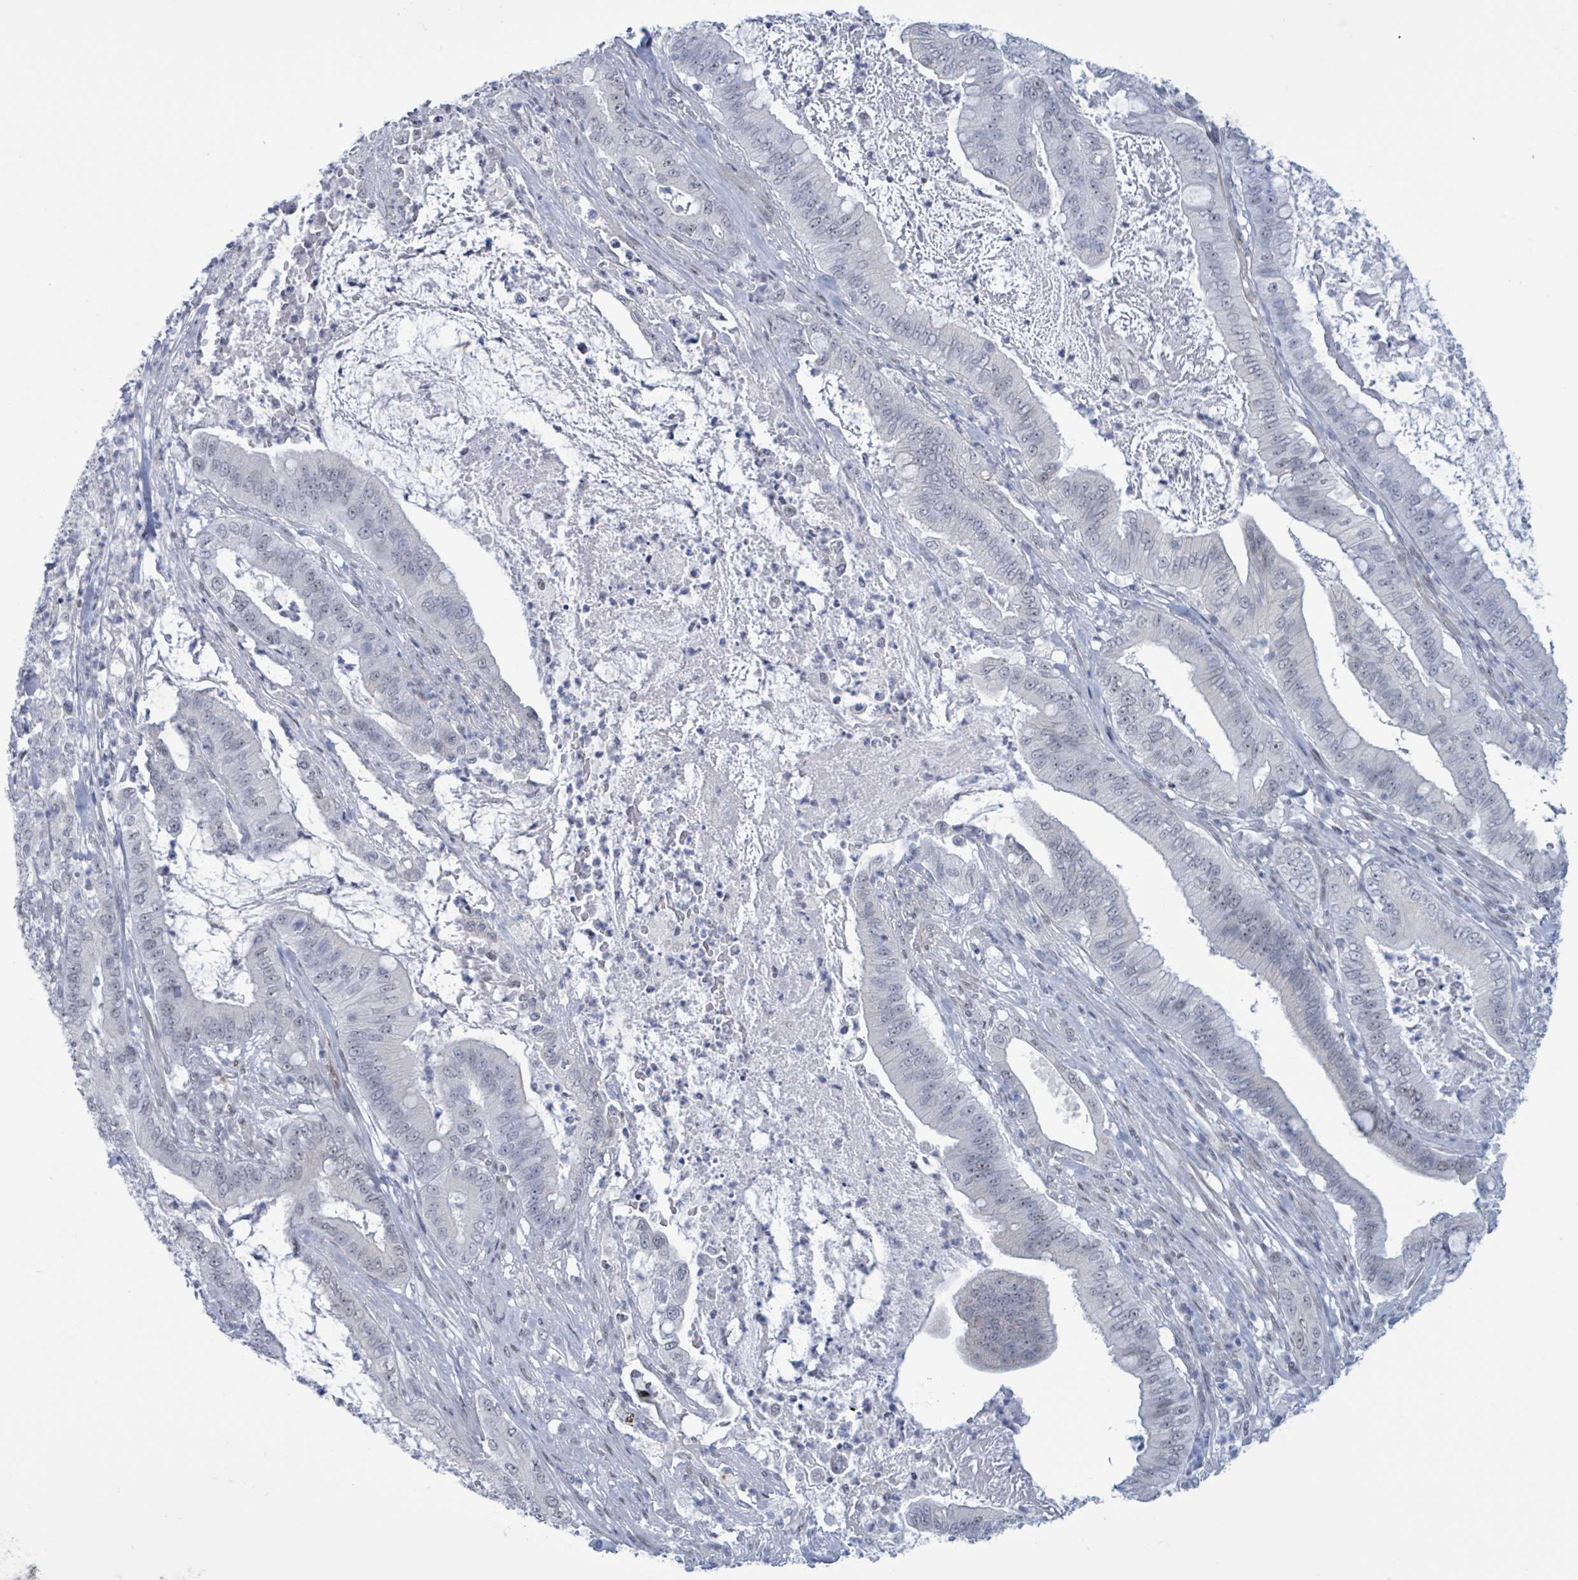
{"staining": {"intensity": "weak", "quantity": "<25%", "location": "nuclear"}, "tissue": "pancreatic cancer", "cell_type": "Tumor cells", "image_type": "cancer", "snomed": [{"axis": "morphology", "description": "Adenocarcinoma, NOS"}, {"axis": "topography", "description": "Pancreas"}], "caption": "Tumor cells are negative for protein expression in human pancreatic adenocarcinoma.", "gene": "CT45A5", "patient": {"sex": "male", "age": 71}}